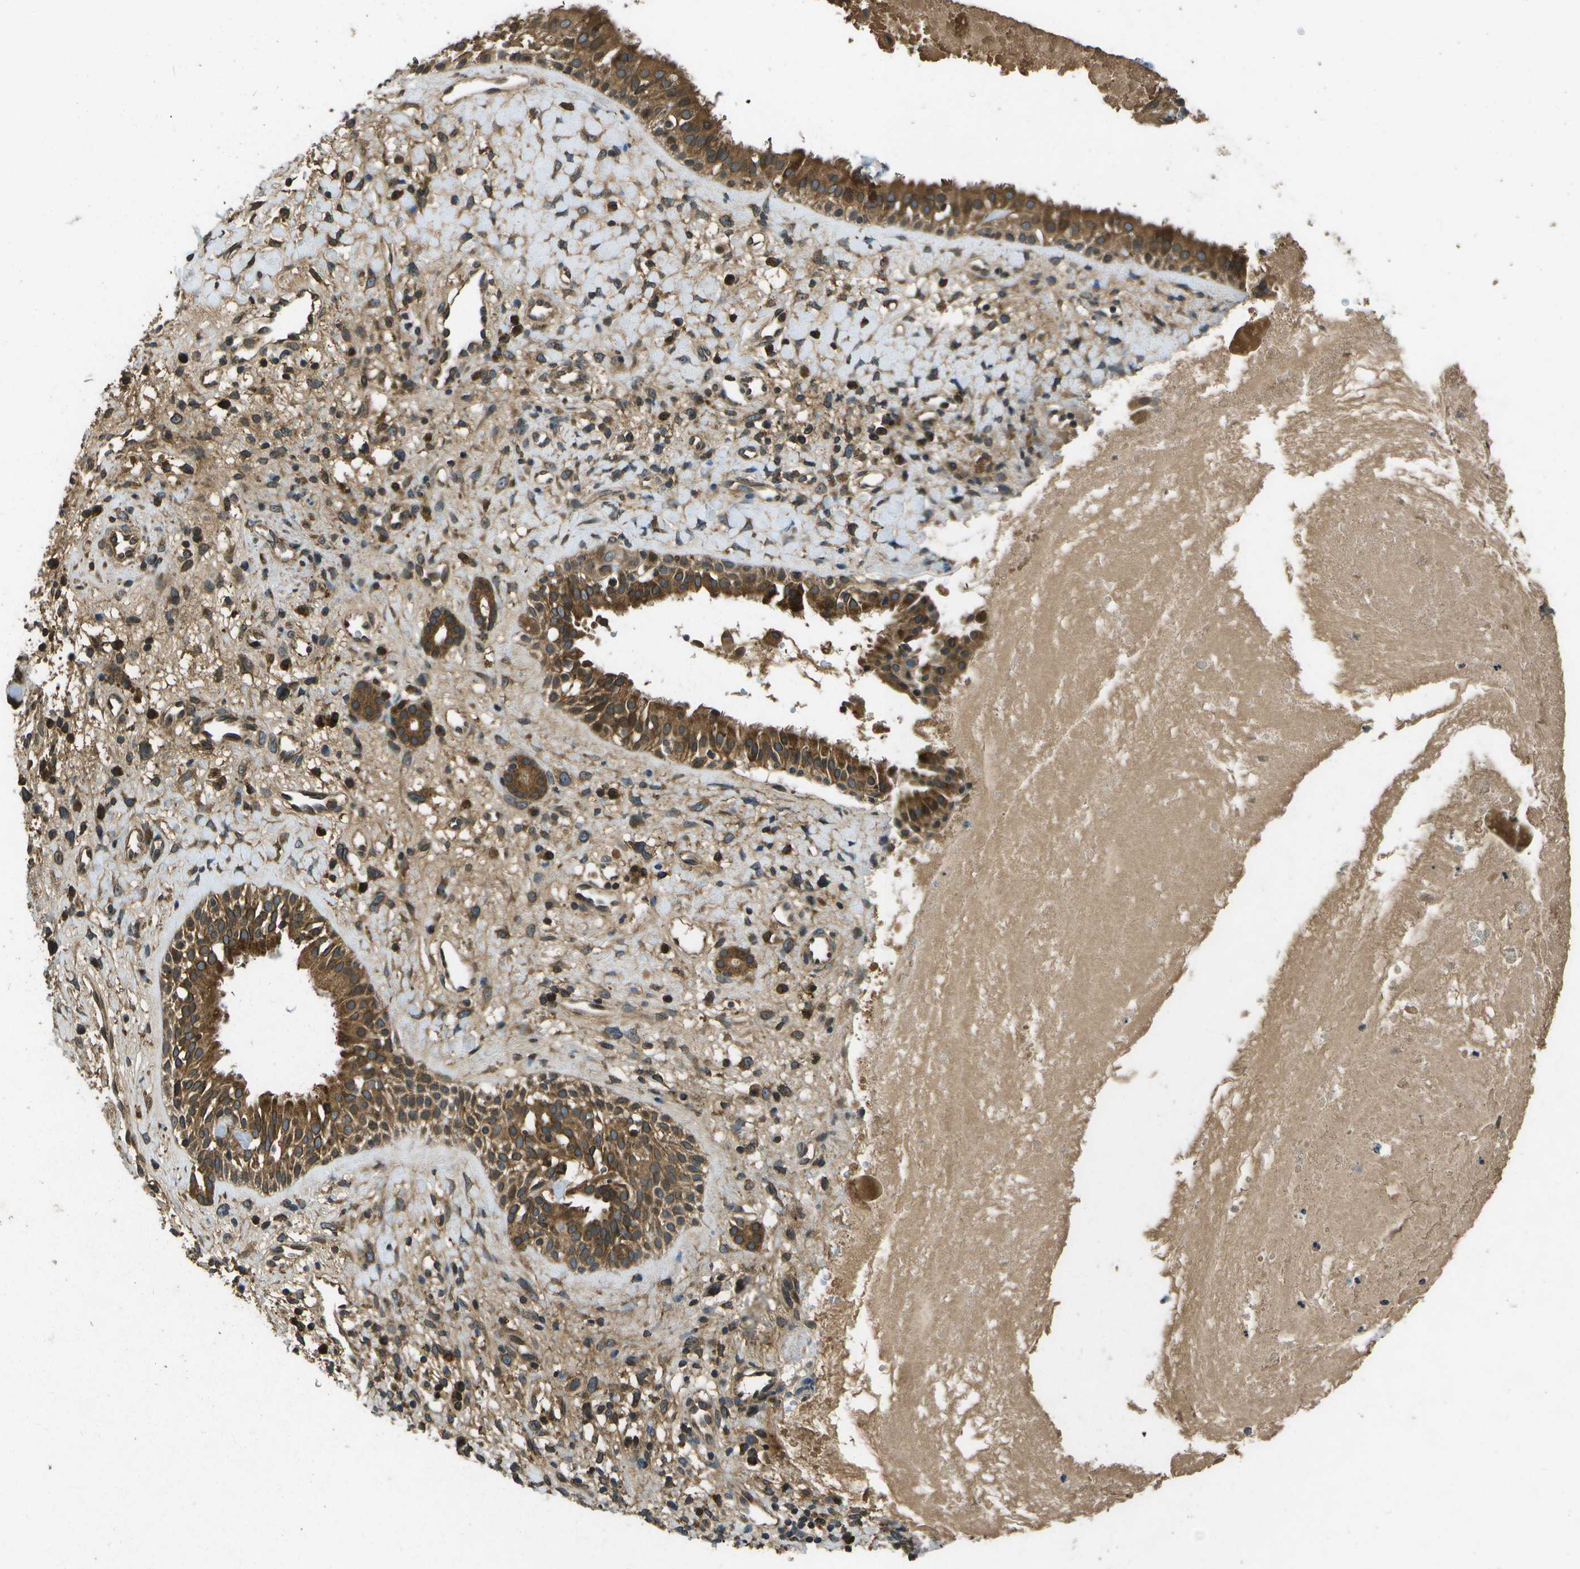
{"staining": {"intensity": "strong", "quantity": ">75%", "location": "cytoplasmic/membranous"}, "tissue": "nasopharynx", "cell_type": "Respiratory epithelial cells", "image_type": "normal", "snomed": [{"axis": "morphology", "description": "Normal tissue, NOS"}, {"axis": "topography", "description": "Nasopharynx"}], "caption": "Nasopharynx stained with a brown dye shows strong cytoplasmic/membranous positive staining in about >75% of respiratory epithelial cells.", "gene": "HFE", "patient": {"sex": "male", "age": 22}}